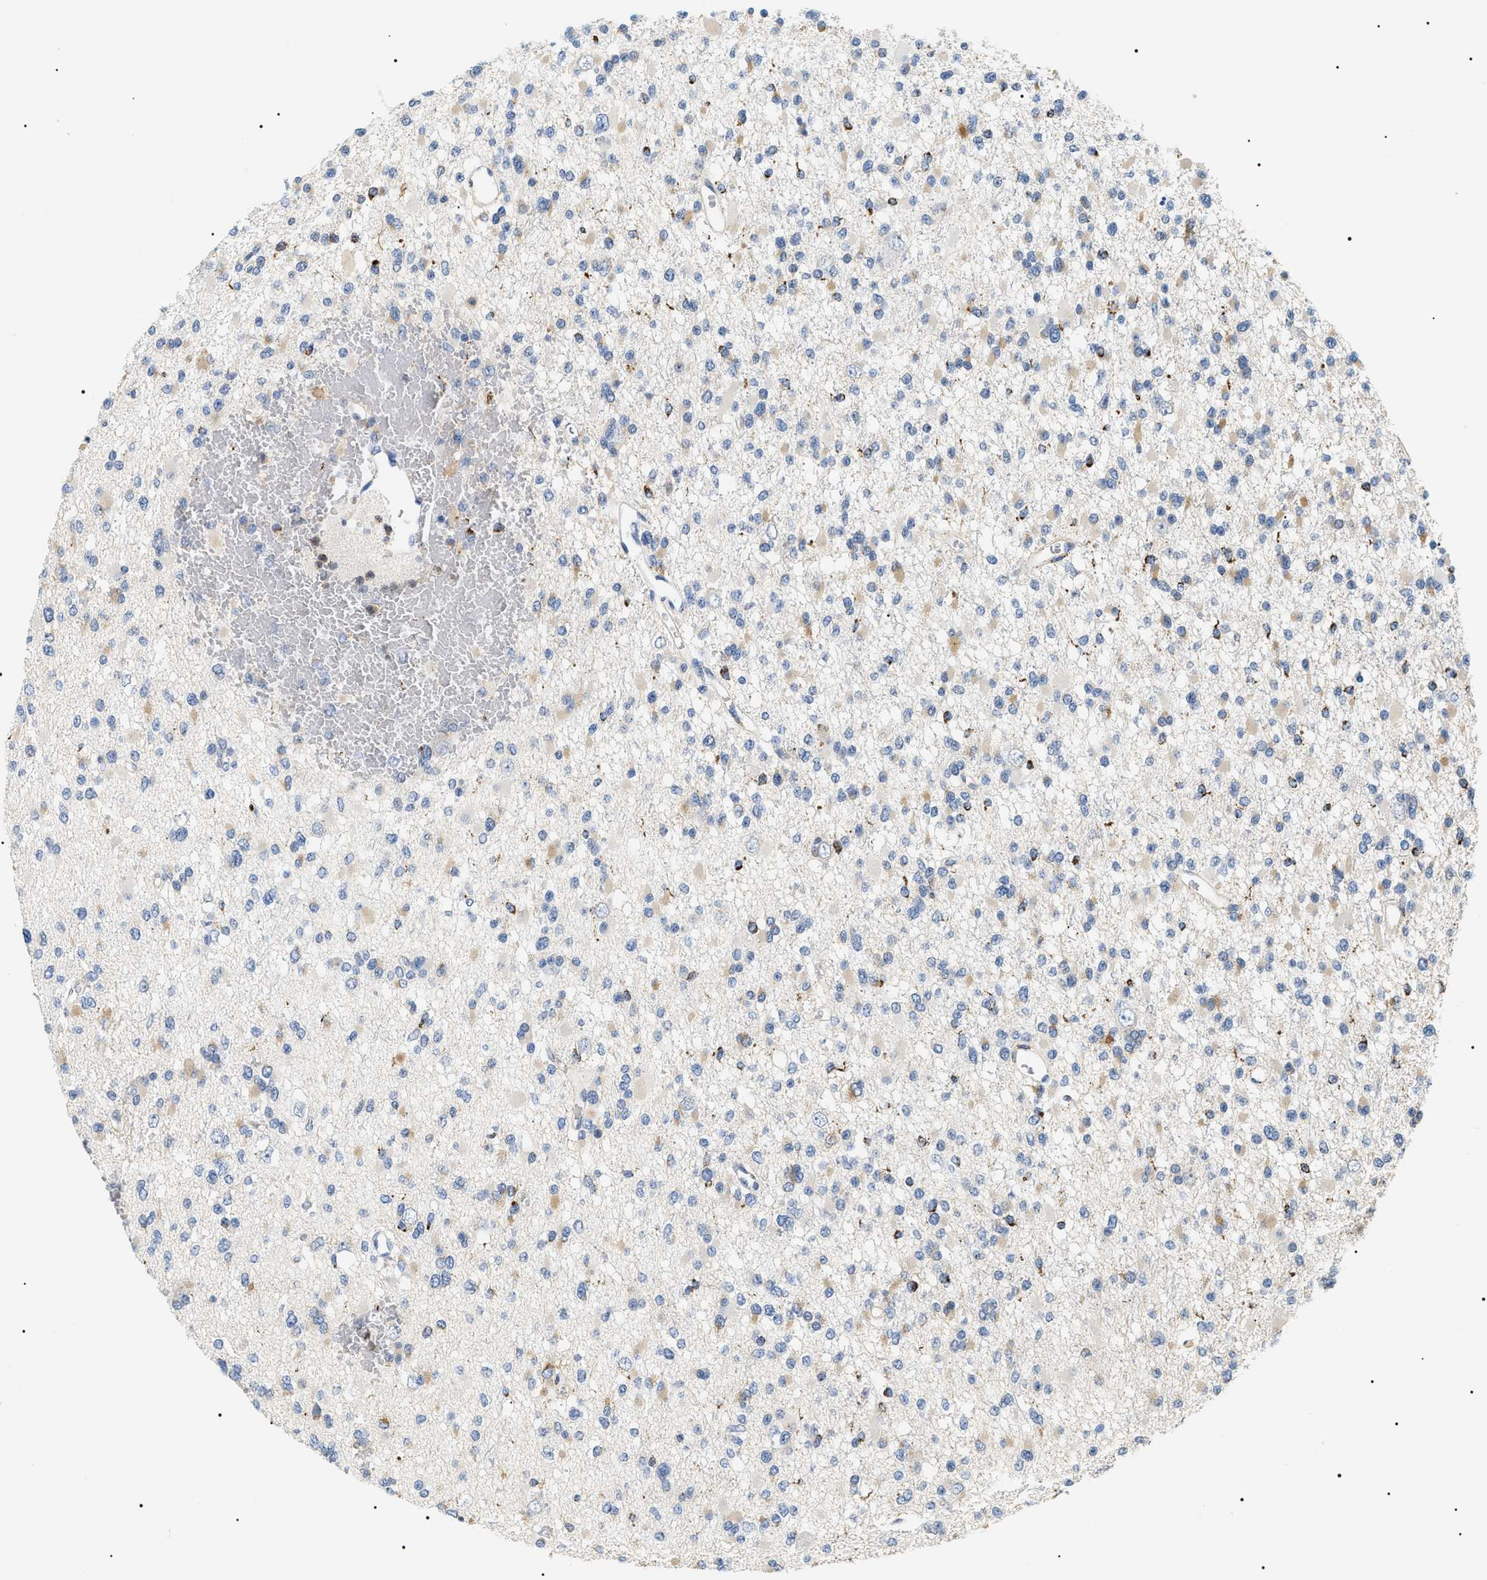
{"staining": {"intensity": "weak", "quantity": ">75%", "location": "cytoplasmic/membranous"}, "tissue": "glioma", "cell_type": "Tumor cells", "image_type": "cancer", "snomed": [{"axis": "morphology", "description": "Glioma, malignant, Low grade"}, {"axis": "topography", "description": "Brain"}], "caption": "About >75% of tumor cells in human low-grade glioma (malignant) show weak cytoplasmic/membranous protein staining as visualized by brown immunohistochemical staining.", "gene": "HSD17B11", "patient": {"sex": "female", "age": 22}}